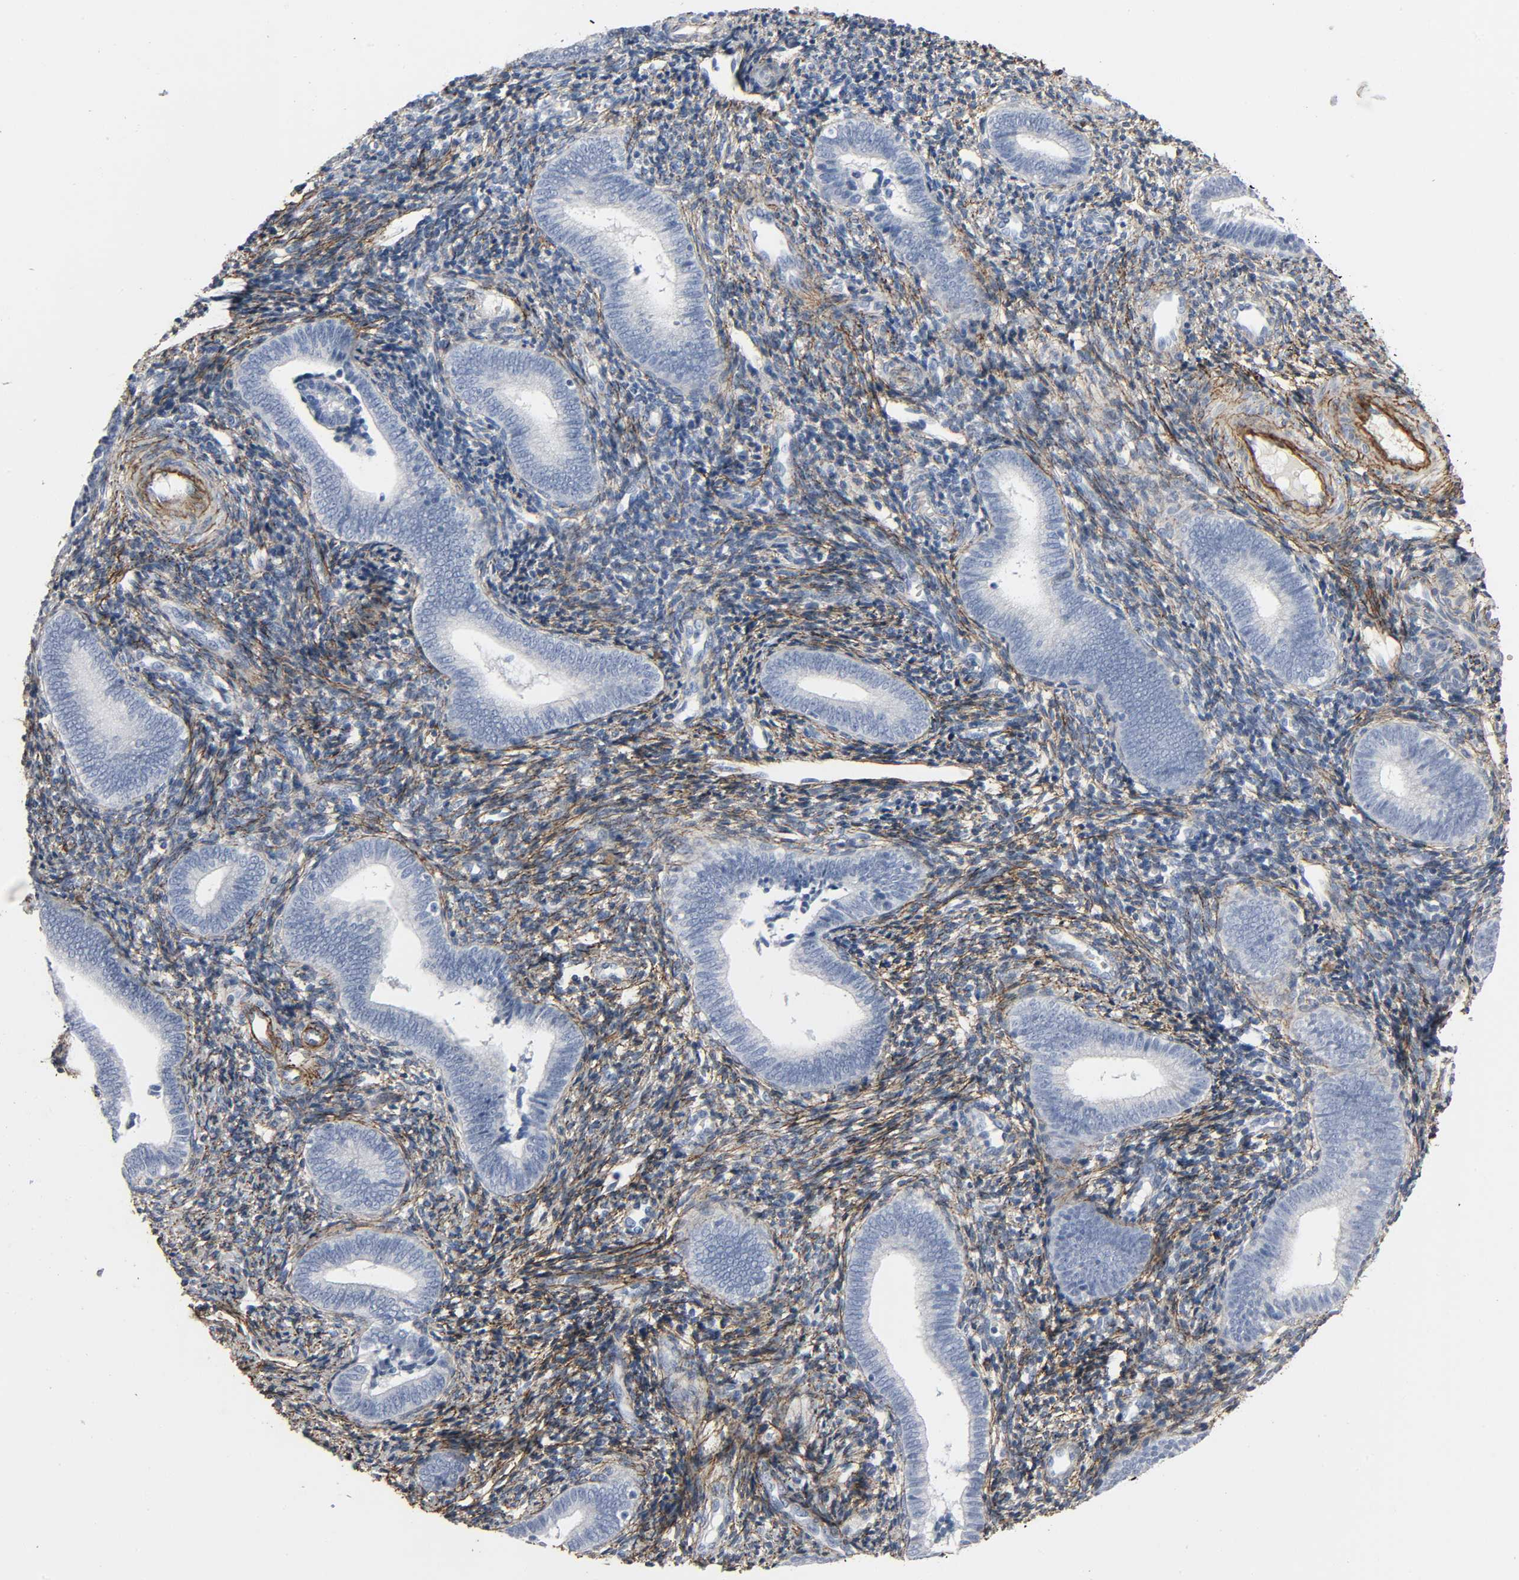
{"staining": {"intensity": "moderate", "quantity": ">75%", "location": "cytoplasmic/membranous"}, "tissue": "endometrium", "cell_type": "Cells in endometrial stroma", "image_type": "normal", "snomed": [{"axis": "morphology", "description": "Normal tissue, NOS"}, {"axis": "topography", "description": "Uterus"}, {"axis": "topography", "description": "Endometrium"}], "caption": "Immunohistochemical staining of normal human endometrium displays moderate cytoplasmic/membranous protein staining in approximately >75% of cells in endometrial stroma. (DAB (3,3'-diaminobenzidine) IHC, brown staining for protein, blue staining for nuclei).", "gene": "FBLN5", "patient": {"sex": "female", "age": 33}}